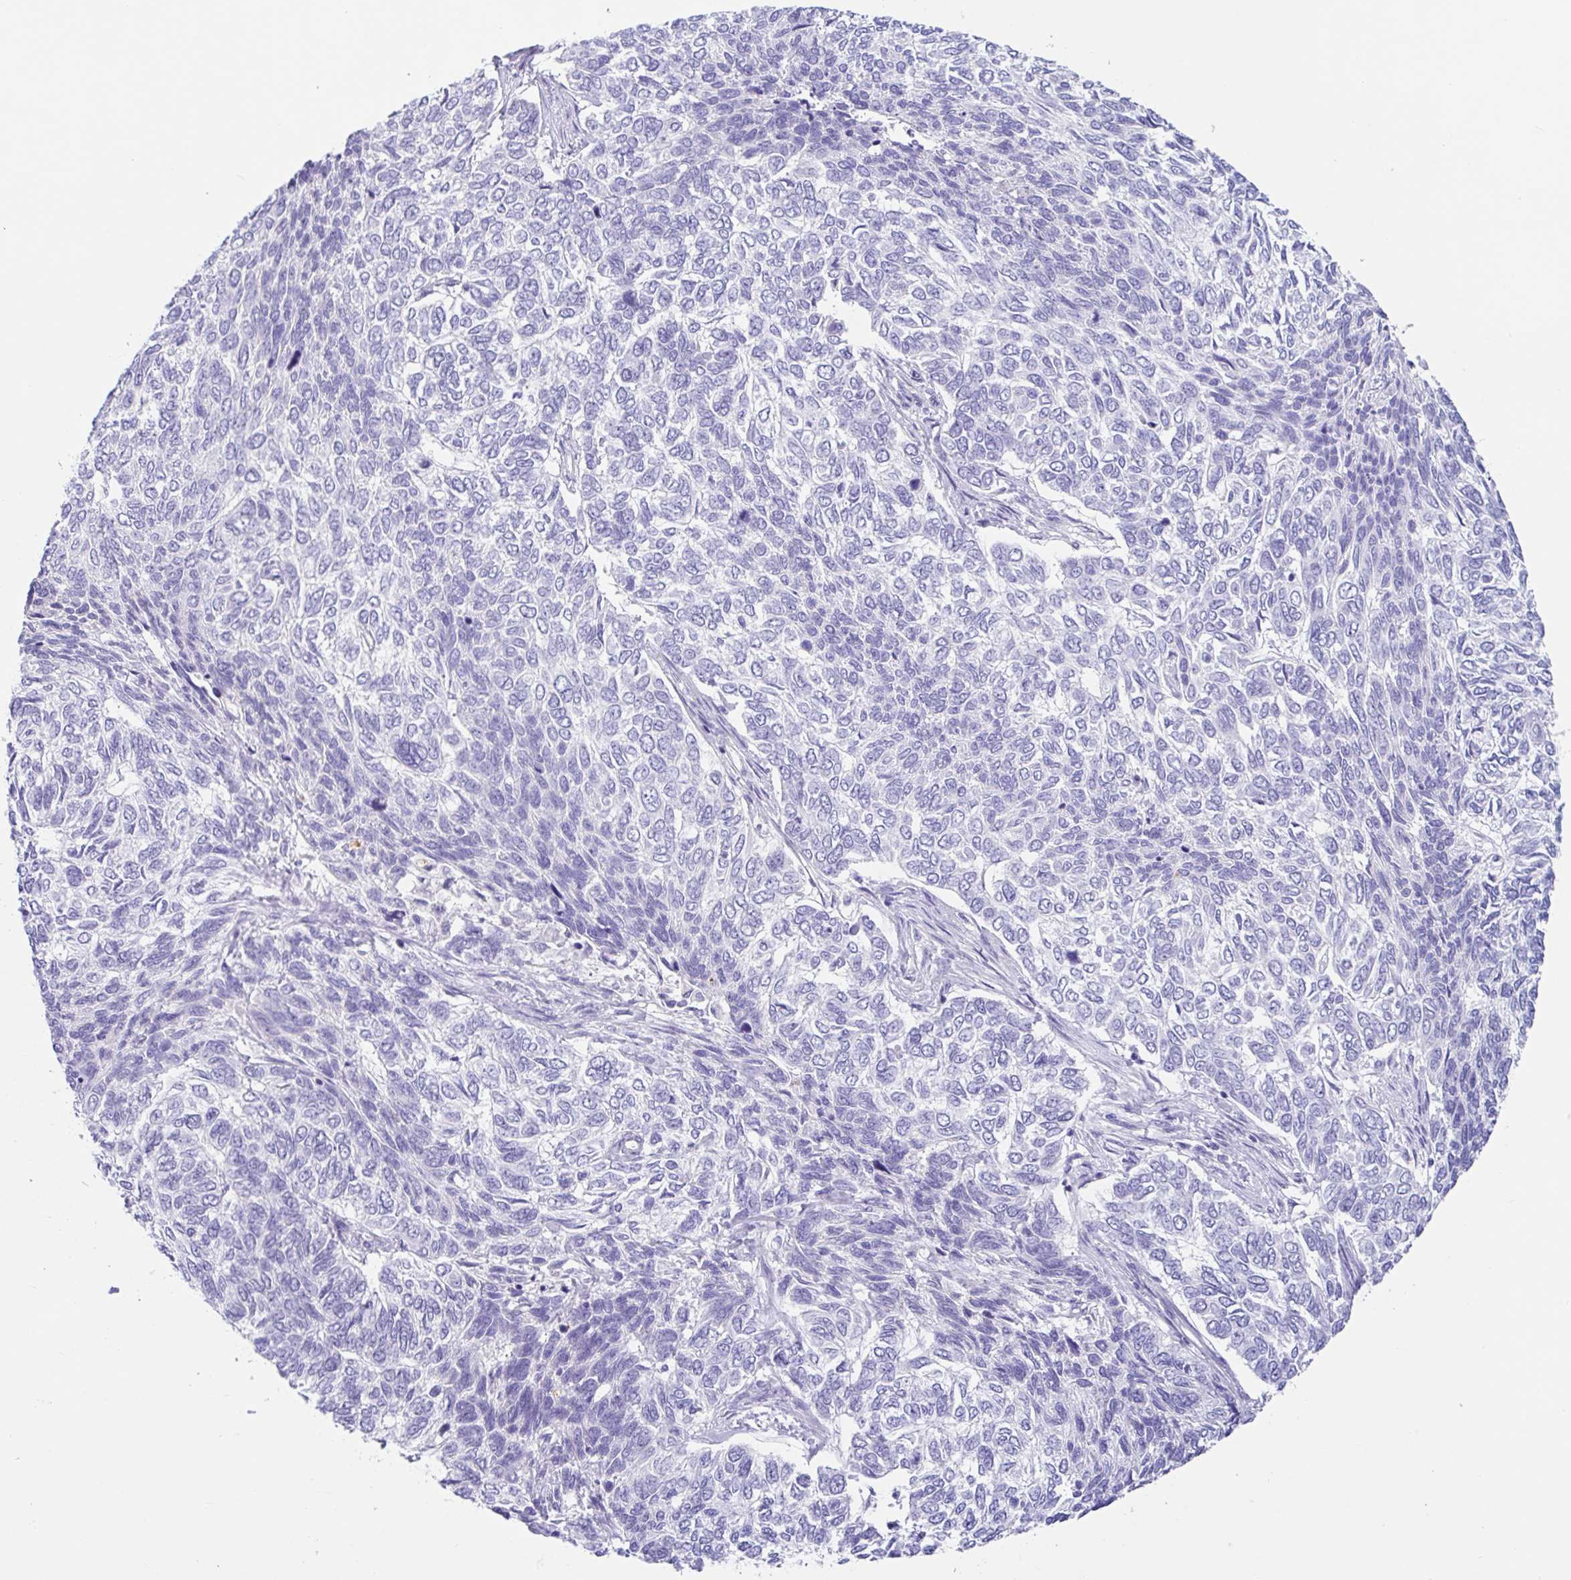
{"staining": {"intensity": "negative", "quantity": "none", "location": "none"}, "tissue": "skin cancer", "cell_type": "Tumor cells", "image_type": "cancer", "snomed": [{"axis": "morphology", "description": "Basal cell carcinoma"}, {"axis": "topography", "description": "Skin"}], "caption": "Skin basal cell carcinoma stained for a protein using immunohistochemistry demonstrates no expression tumor cells.", "gene": "OR6N2", "patient": {"sex": "female", "age": 65}}